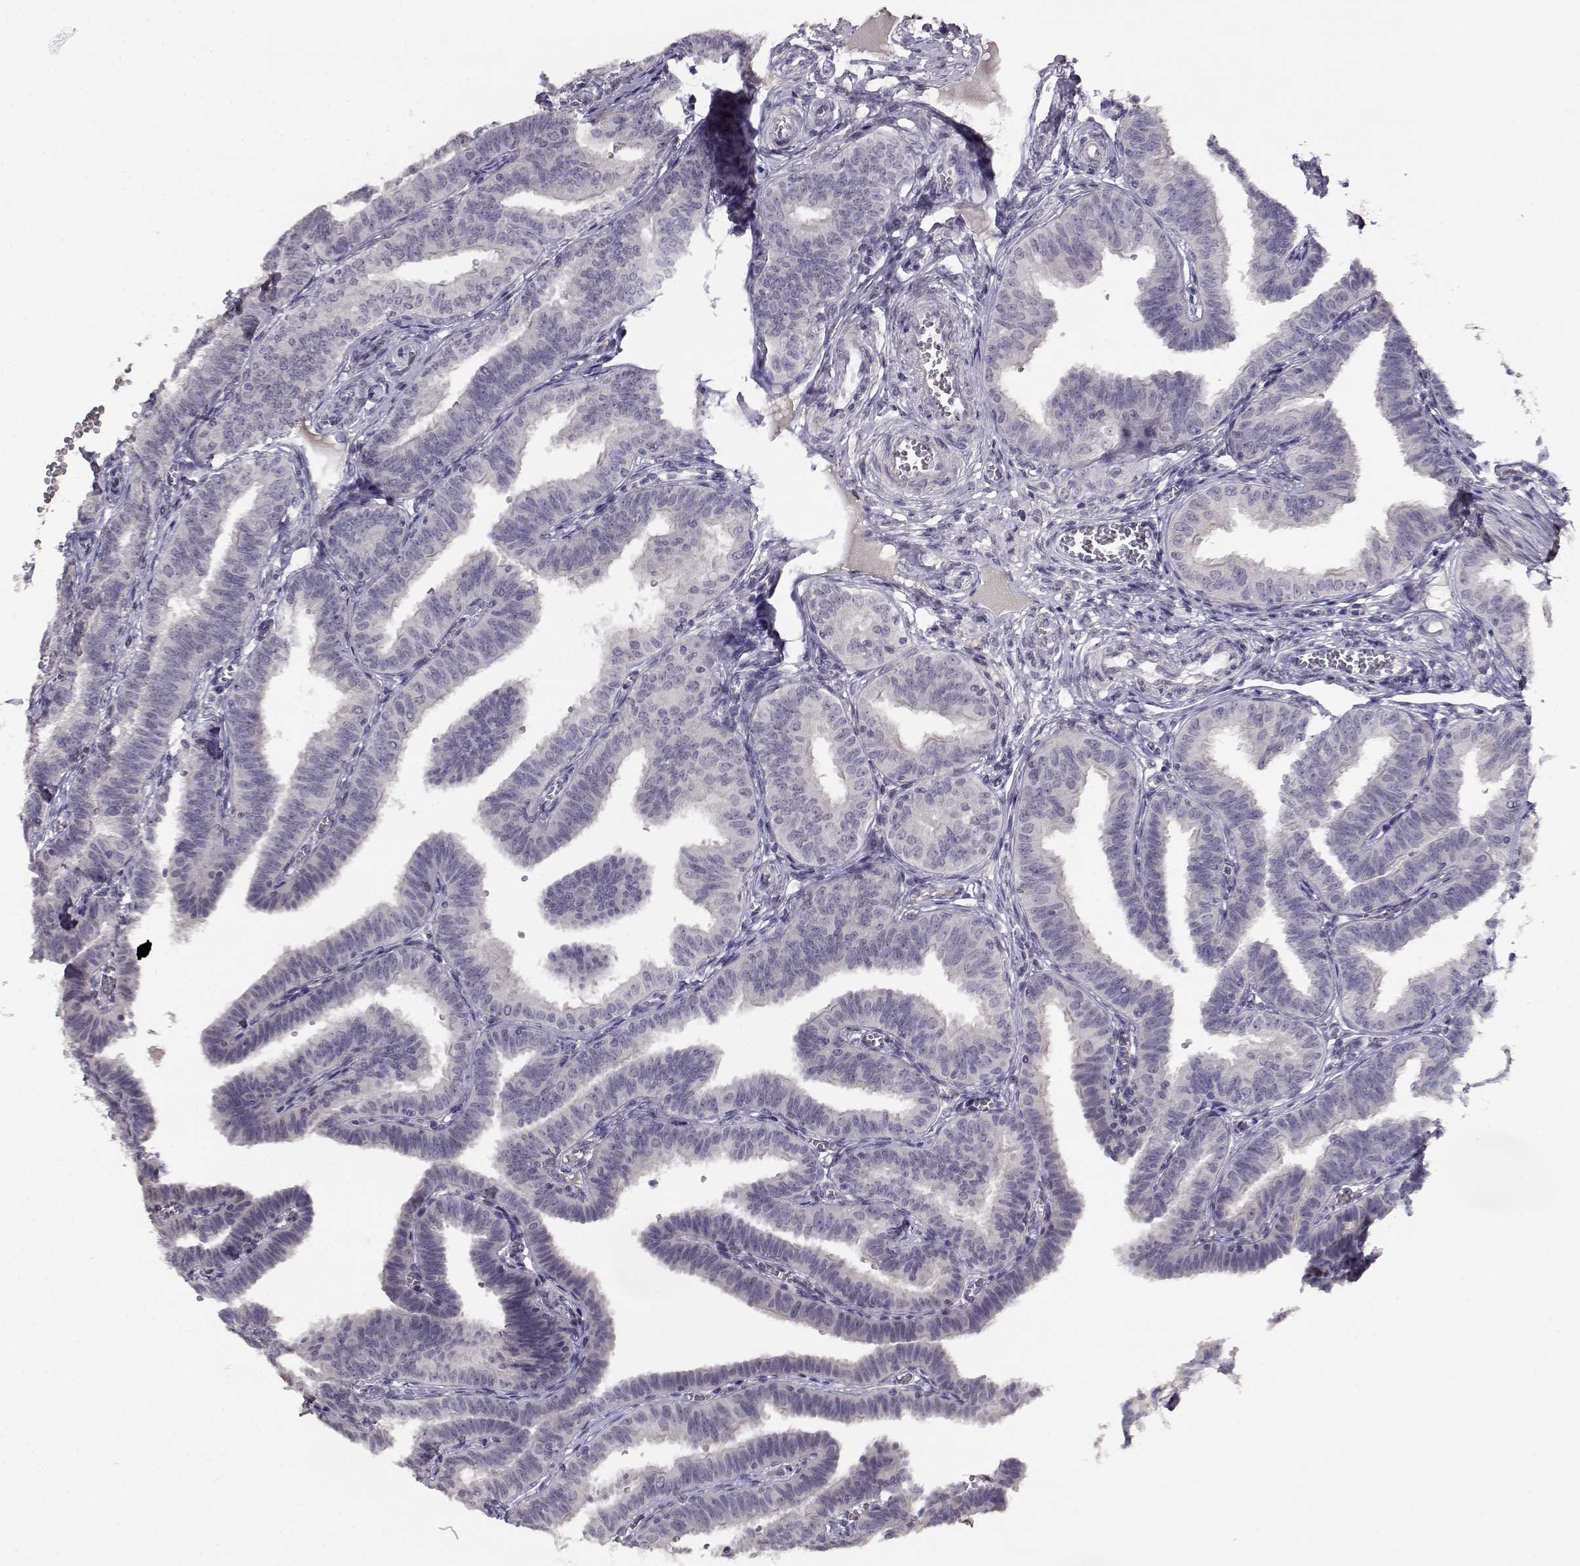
{"staining": {"intensity": "negative", "quantity": "none", "location": "none"}, "tissue": "fallopian tube", "cell_type": "Glandular cells", "image_type": "normal", "snomed": [{"axis": "morphology", "description": "Normal tissue, NOS"}, {"axis": "topography", "description": "Fallopian tube"}], "caption": "An IHC image of benign fallopian tube is shown. There is no staining in glandular cells of fallopian tube. (DAB (3,3'-diaminobenzidine) immunohistochemistry with hematoxylin counter stain).", "gene": "RHOXF2", "patient": {"sex": "female", "age": 25}}